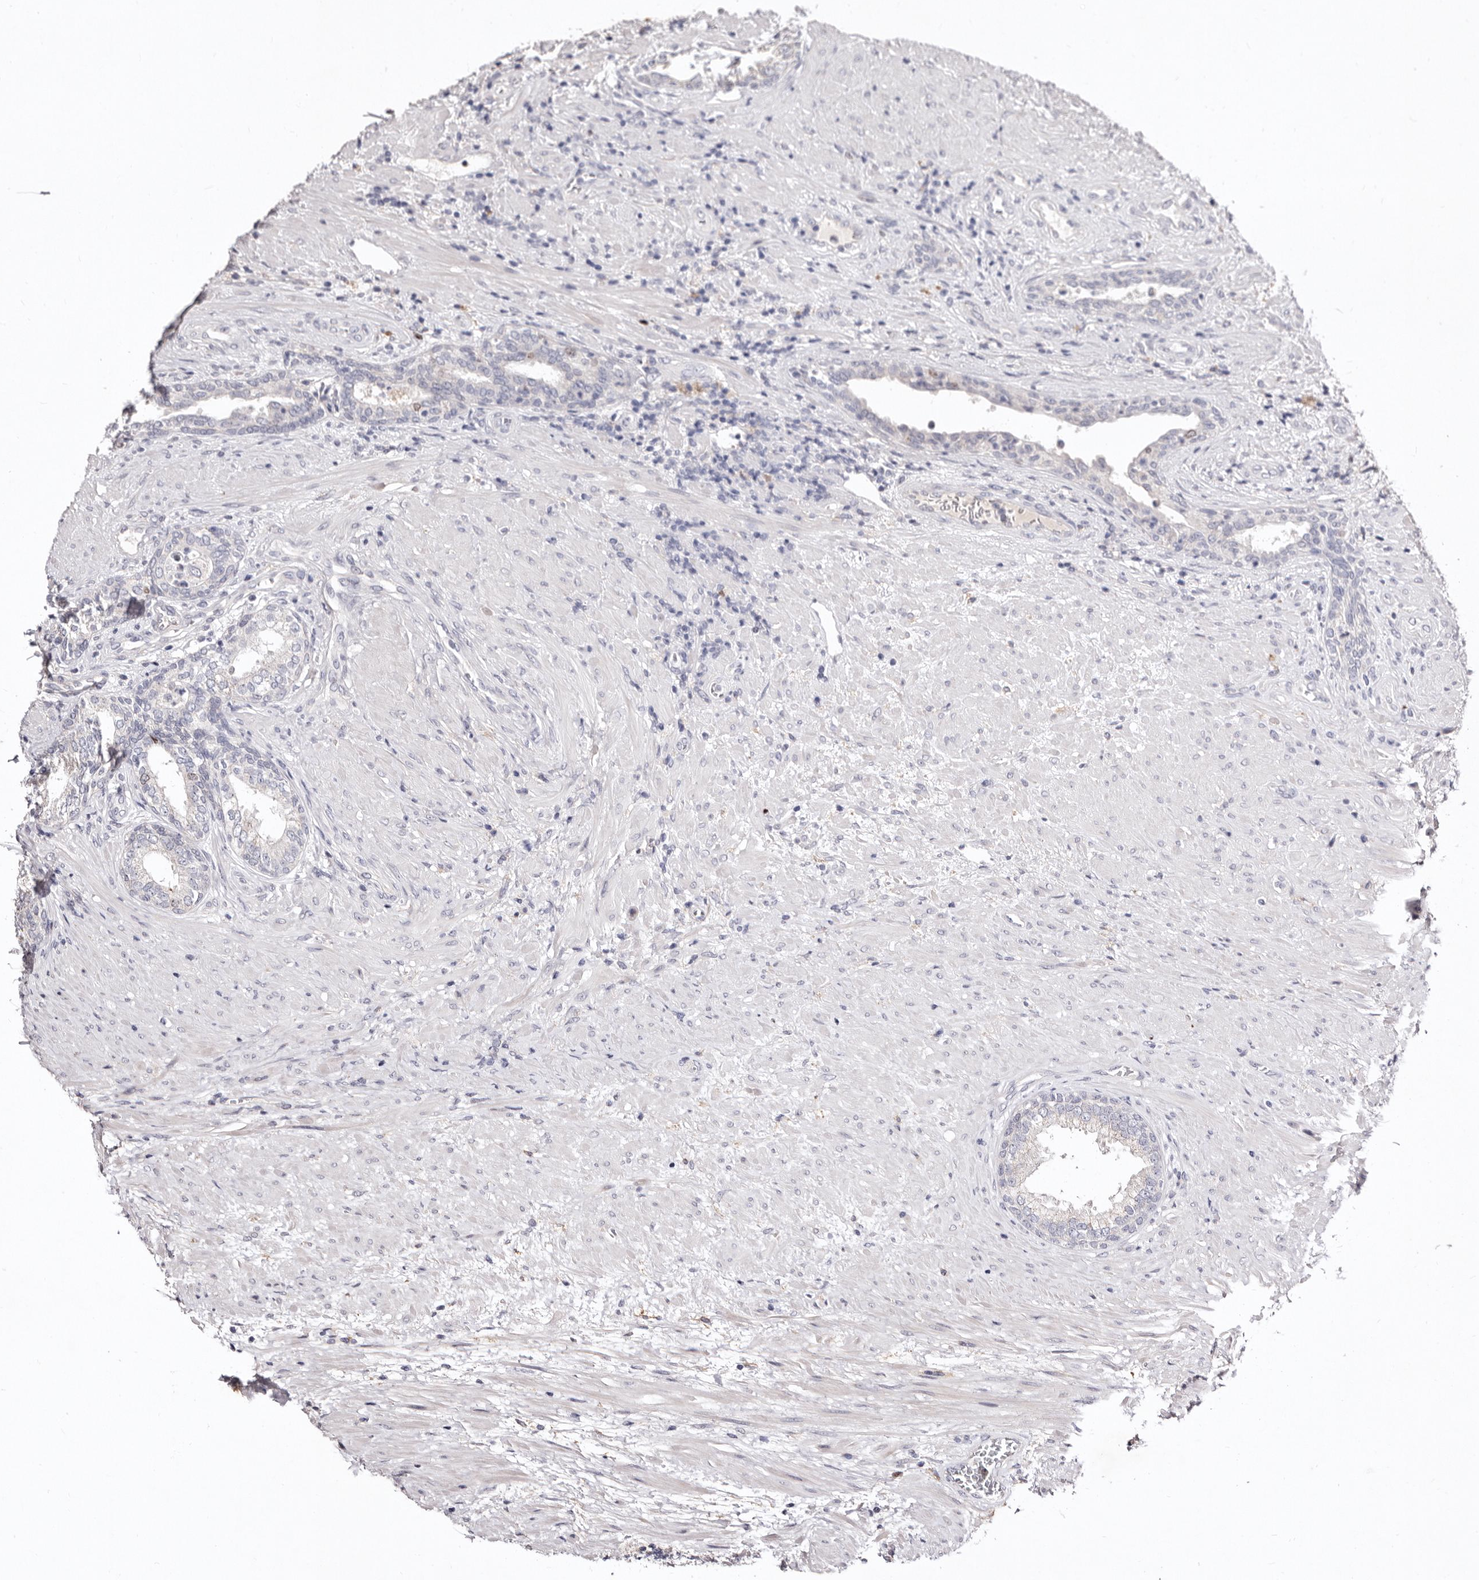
{"staining": {"intensity": "negative", "quantity": "none", "location": "none"}, "tissue": "prostate", "cell_type": "Glandular cells", "image_type": "normal", "snomed": [{"axis": "morphology", "description": "Normal tissue, NOS"}, {"axis": "topography", "description": "Prostate"}], "caption": "This is an immunohistochemistry histopathology image of unremarkable human prostate. There is no expression in glandular cells.", "gene": "CDCA8", "patient": {"sex": "male", "age": 76}}